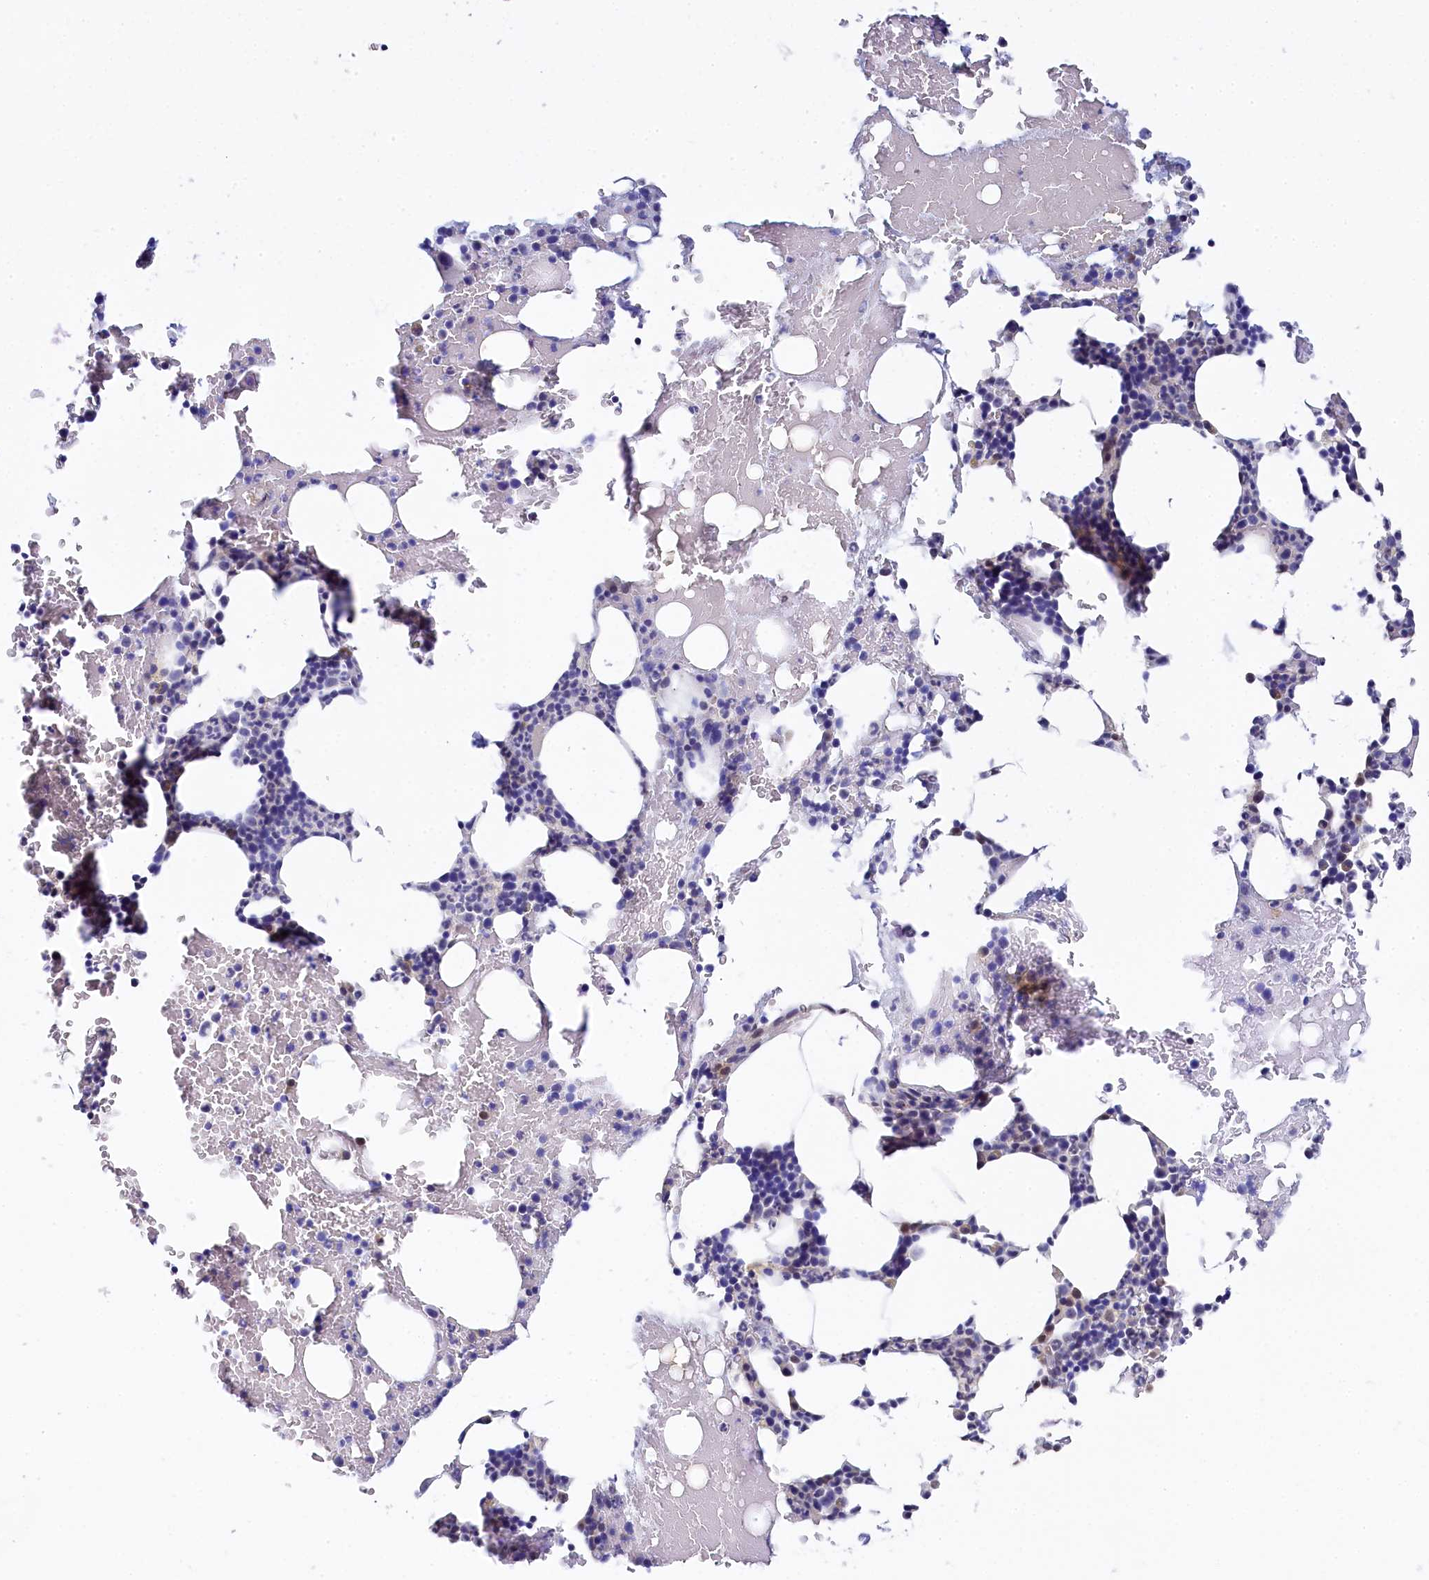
{"staining": {"intensity": "negative", "quantity": "none", "location": "none"}, "tissue": "bone marrow", "cell_type": "Hematopoietic cells", "image_type": "normal", "snomed": [{"axis": "morphology", "description": "Normal tissue, NOS"}, {"axis": "morphology", "description": "Inflammation, NOS"}, {"axis": "topography", "description": "Bone marrow"}], "caption": "IHC micrograph of normal bone marrow: human bone marrow stained with DAB exhibits no significant protein expression in hematopoietic cells.", "gene": "C11orf54", "patient": {"sex": "male", "age": 41}}